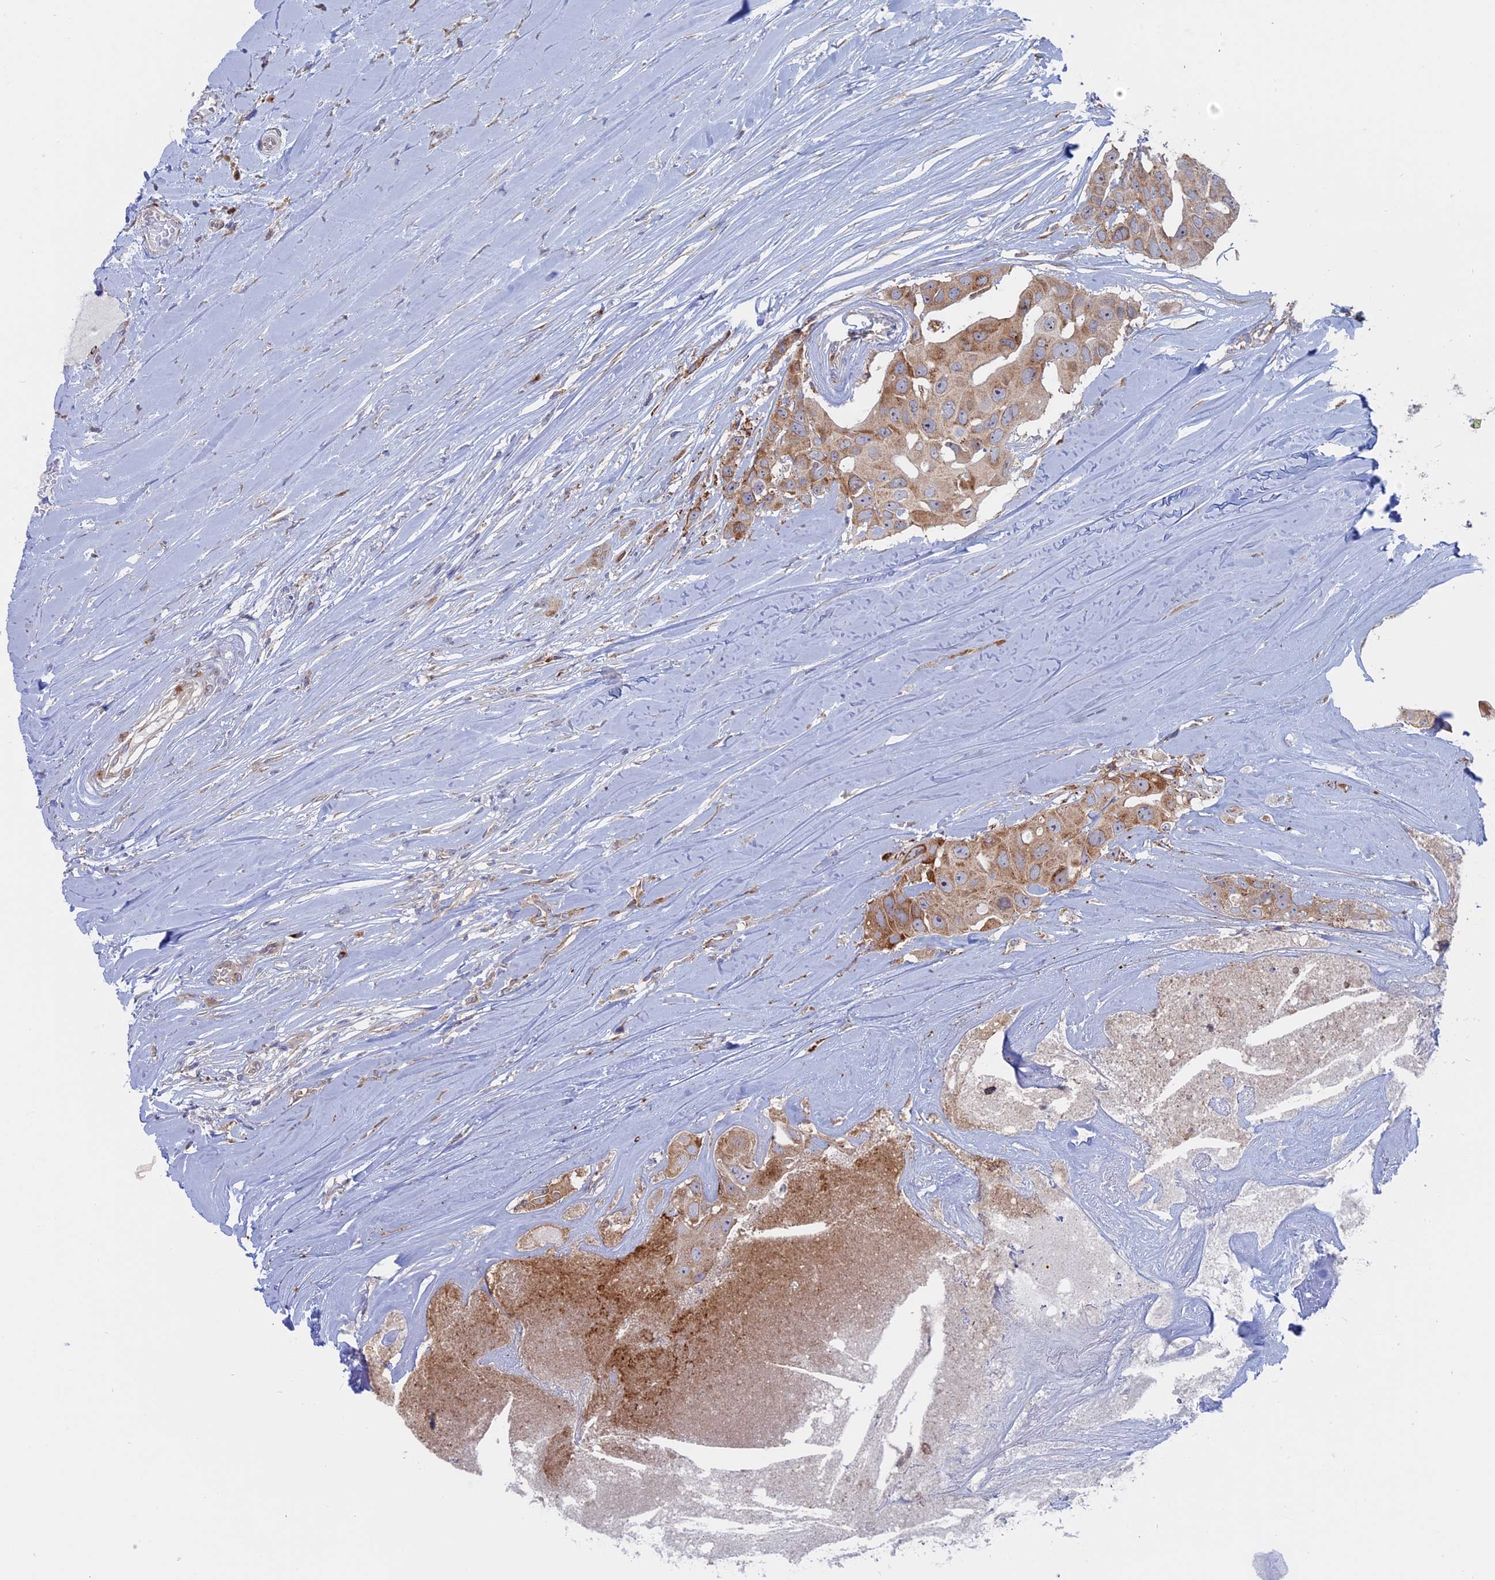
{"staining": {"intensity": "moderate", "quantity": ">75%", "location": "cytoplasmic/membranous"}, "tissue": "head and neck cancer", "cell_type": "Tumor cells", "image_type": "cancer", "snomed": [{"axis": "morphology", "description": "Adenocarcinoma, NOS"}, {"axis": "morphology", "description": "Adenocarcinoma, metastatic, NOS"}, {"axis": "topography", "description": "Head-Neck"}], "caption": "Protein expression analysis of adenocarcinoma (head and neck) demonstrates moderate cytoplasmic/membranous staining in approximately >75% of tumor cells.", "gene": "TBC1D30", "patient": {"sex": "male", "age": 75}}